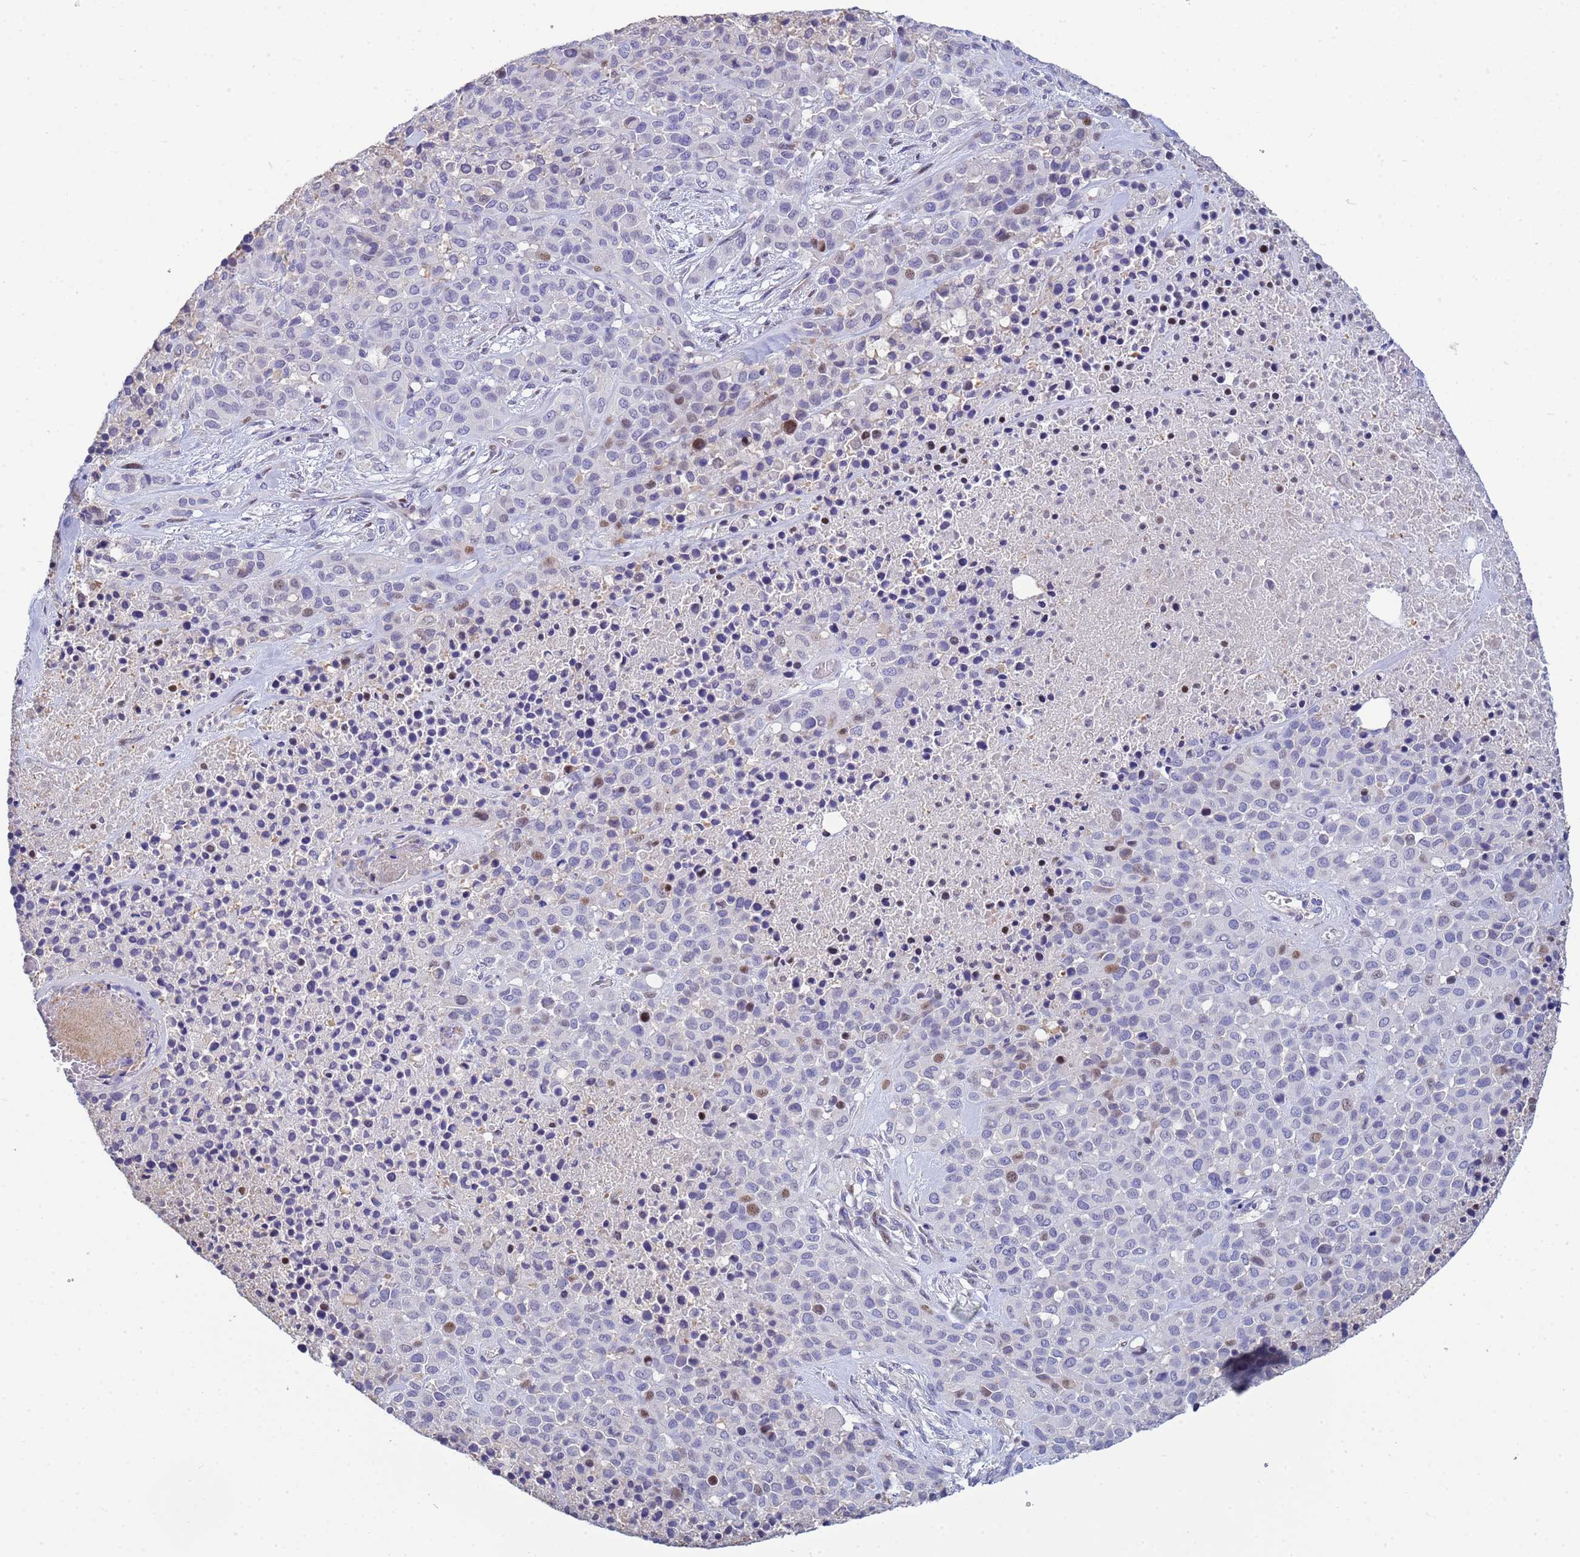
{"staining": {"intensity": "moderate", "quantity": "<25%", "location": "nuclear"}, "tissue": "melanoma", "cell_type": "Tumor cells", "image_type": "cancer", "snomed": [{"axis": "morphology", "description": "Malignant melanoma, Metastatic site"}, {"axis": "topography", "description": "Skin"}], "caption": "Melanoma was stained to show a protein in brown. There is low levels of moderate nuclear positivity in approximately <25% of tumor cells. Nuclei are stained in blue.", "gene": "PPP6R1", "patient": {"sex": "female", "age": 81}}